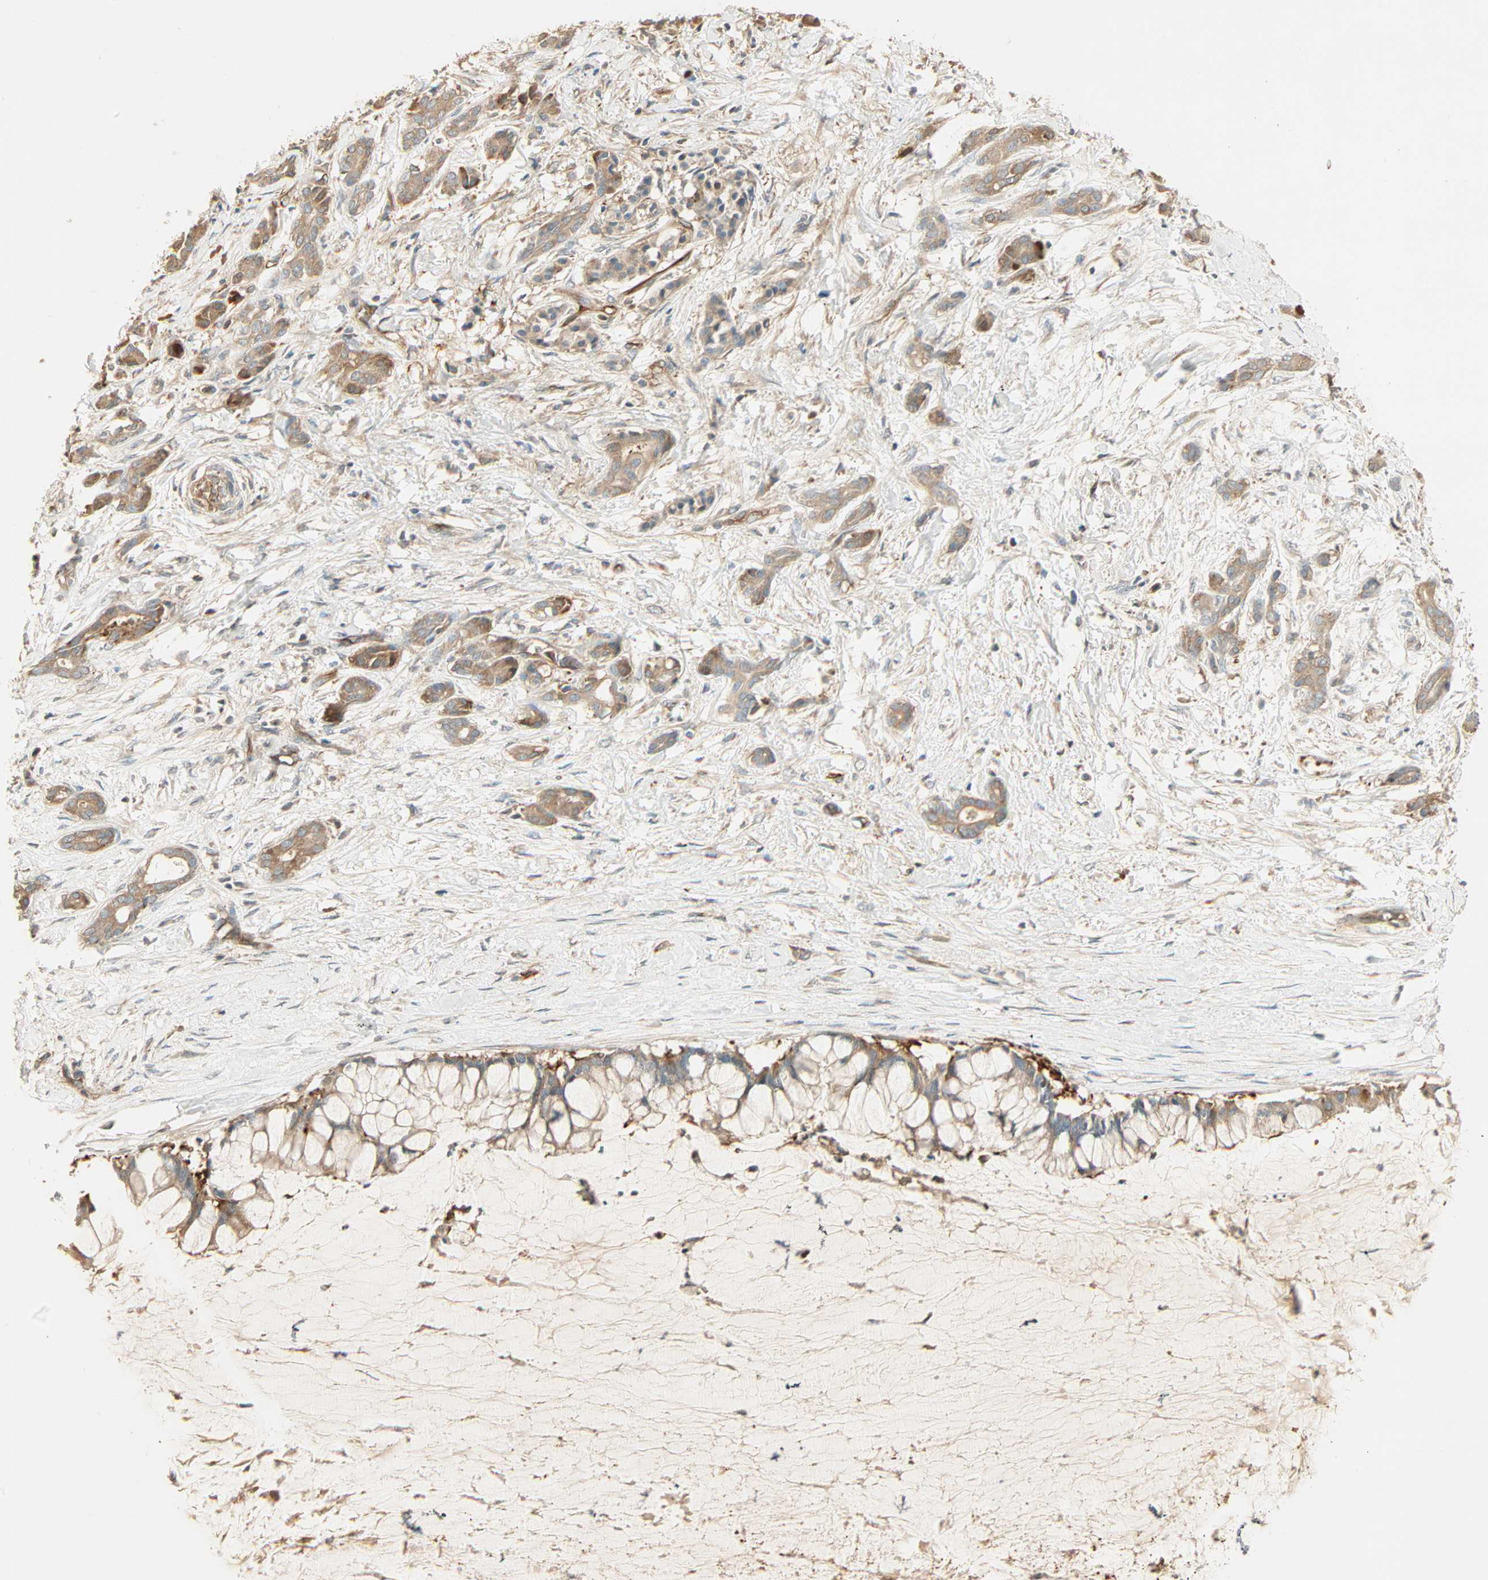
{"staining": {"intensity": "weak", "quantity": ">75%", "location": "cytoplasmic/membranous"}, "tissue": "pancreatic cancer", "cell_type": "Tumor cells", "image_type": "cancer", "snomed": [{"axis": "morphology", "description": "Adenocarcinoma, NOS"}, {"axis": "topography", "description": "Pancreas"}], "caption": "Protein expression by immunohistochemistry (IHC) demonstrates weak cytoplasmic/membranous staining in approximately >75% of tumor cells in pancreatic adenocarcinoma.", "gene": "GALK1", "patient": {"sex": "male", "age": 41}}